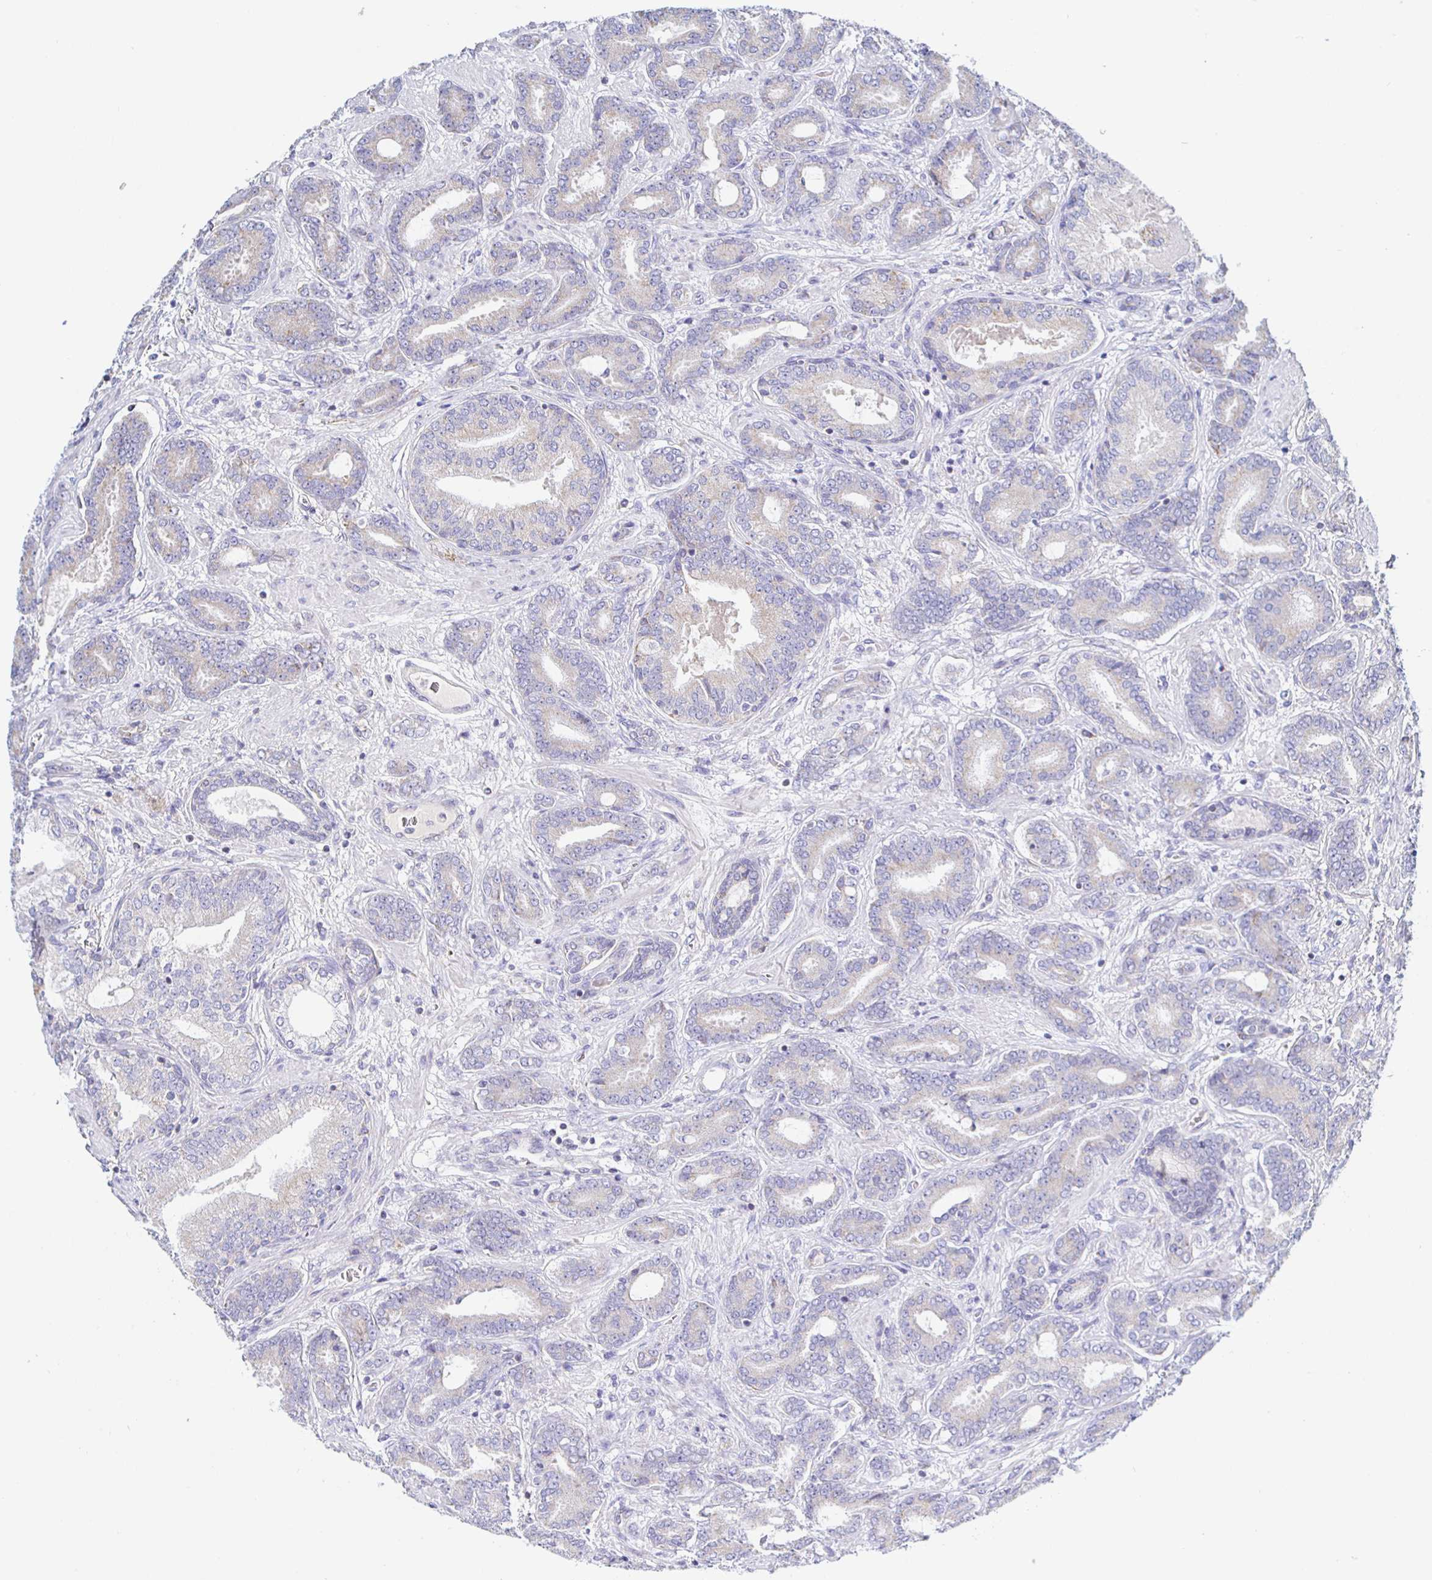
{"staining": {"intensity": "negative", "quantity": "none", "location": "none"}, "tissue": "prostate cancer", "cell_type": "Tumor cells", "image_type": "cancer", "snomed": [{"axis": "morphology", "description": "Adenocarcinoma, High grade"}, {"axis": "topography", "description": "Prostate"}], "caption": "A high-resolution photomicrograph shows IHC staining of prostate high-grade adenocarcinoma, which exhibits no significant expression in tumor cells. (Immunohistochemistry (ihc), brightfield microscopy, high magnification).", "gene": "SYNGR4", "patient": {"sex": "male", "age": 62}}